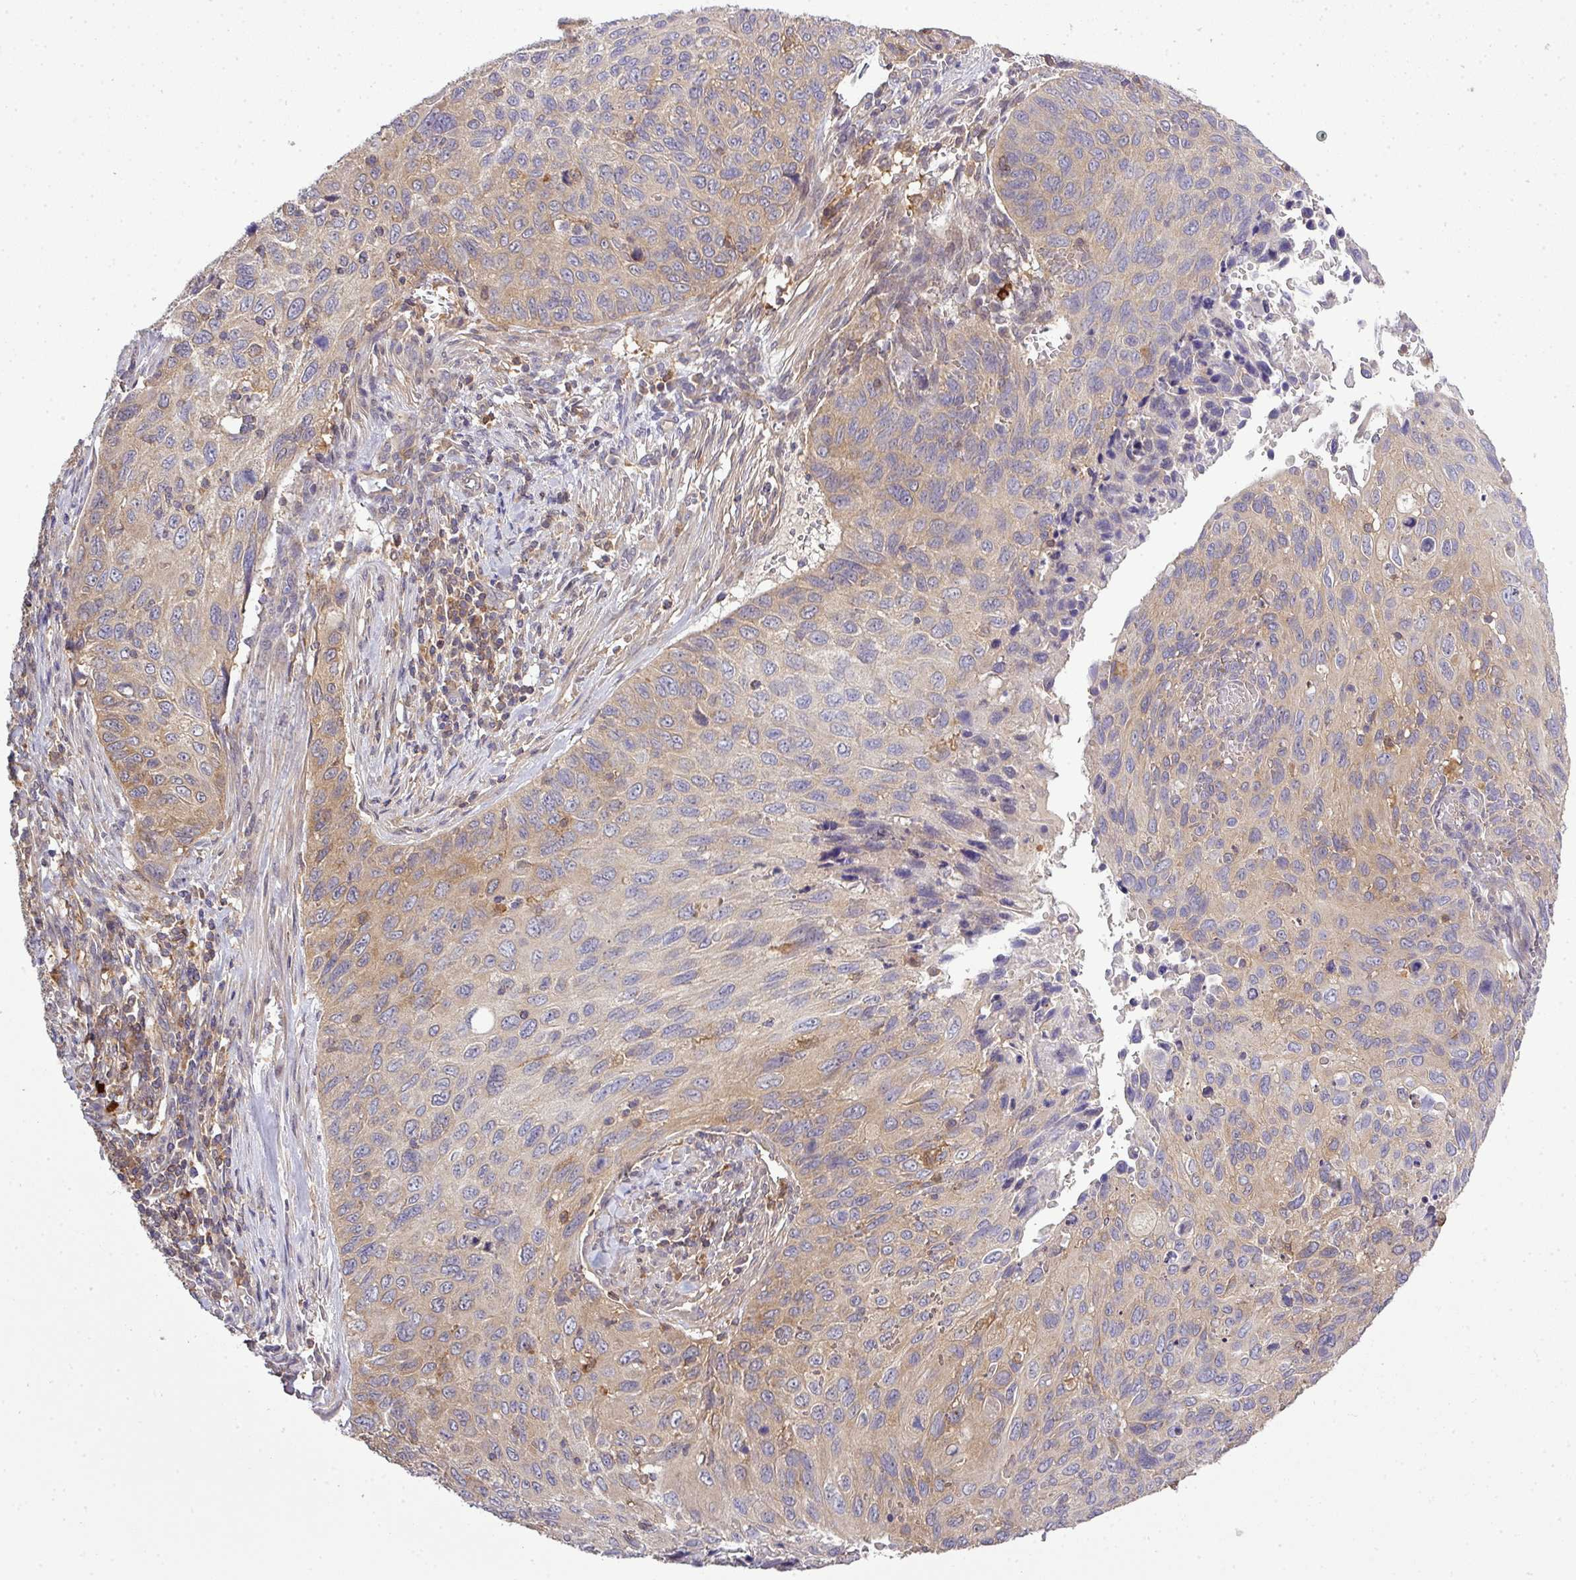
{"staining": {"intensity": "moderate", "quantity": "25%-75%", "location": "cytoplasmic/membranous"}, "tissue": "cervical cancer", "cell_type": "Tumor cells", "image_type": "cancer", "snomed": [{"axis": "morphology", "description": "Squamous cell carcinoma, NOS"}, {"axis": "topography", "description": "Cervix"}], "caption": "The immunohistochemical stain labels moderate cytoplasmic/membranous staining in tumor cells of cervical cancer tissue.", "gene": "STAT5A", "patient": {"sex": "female", "age": 70}}